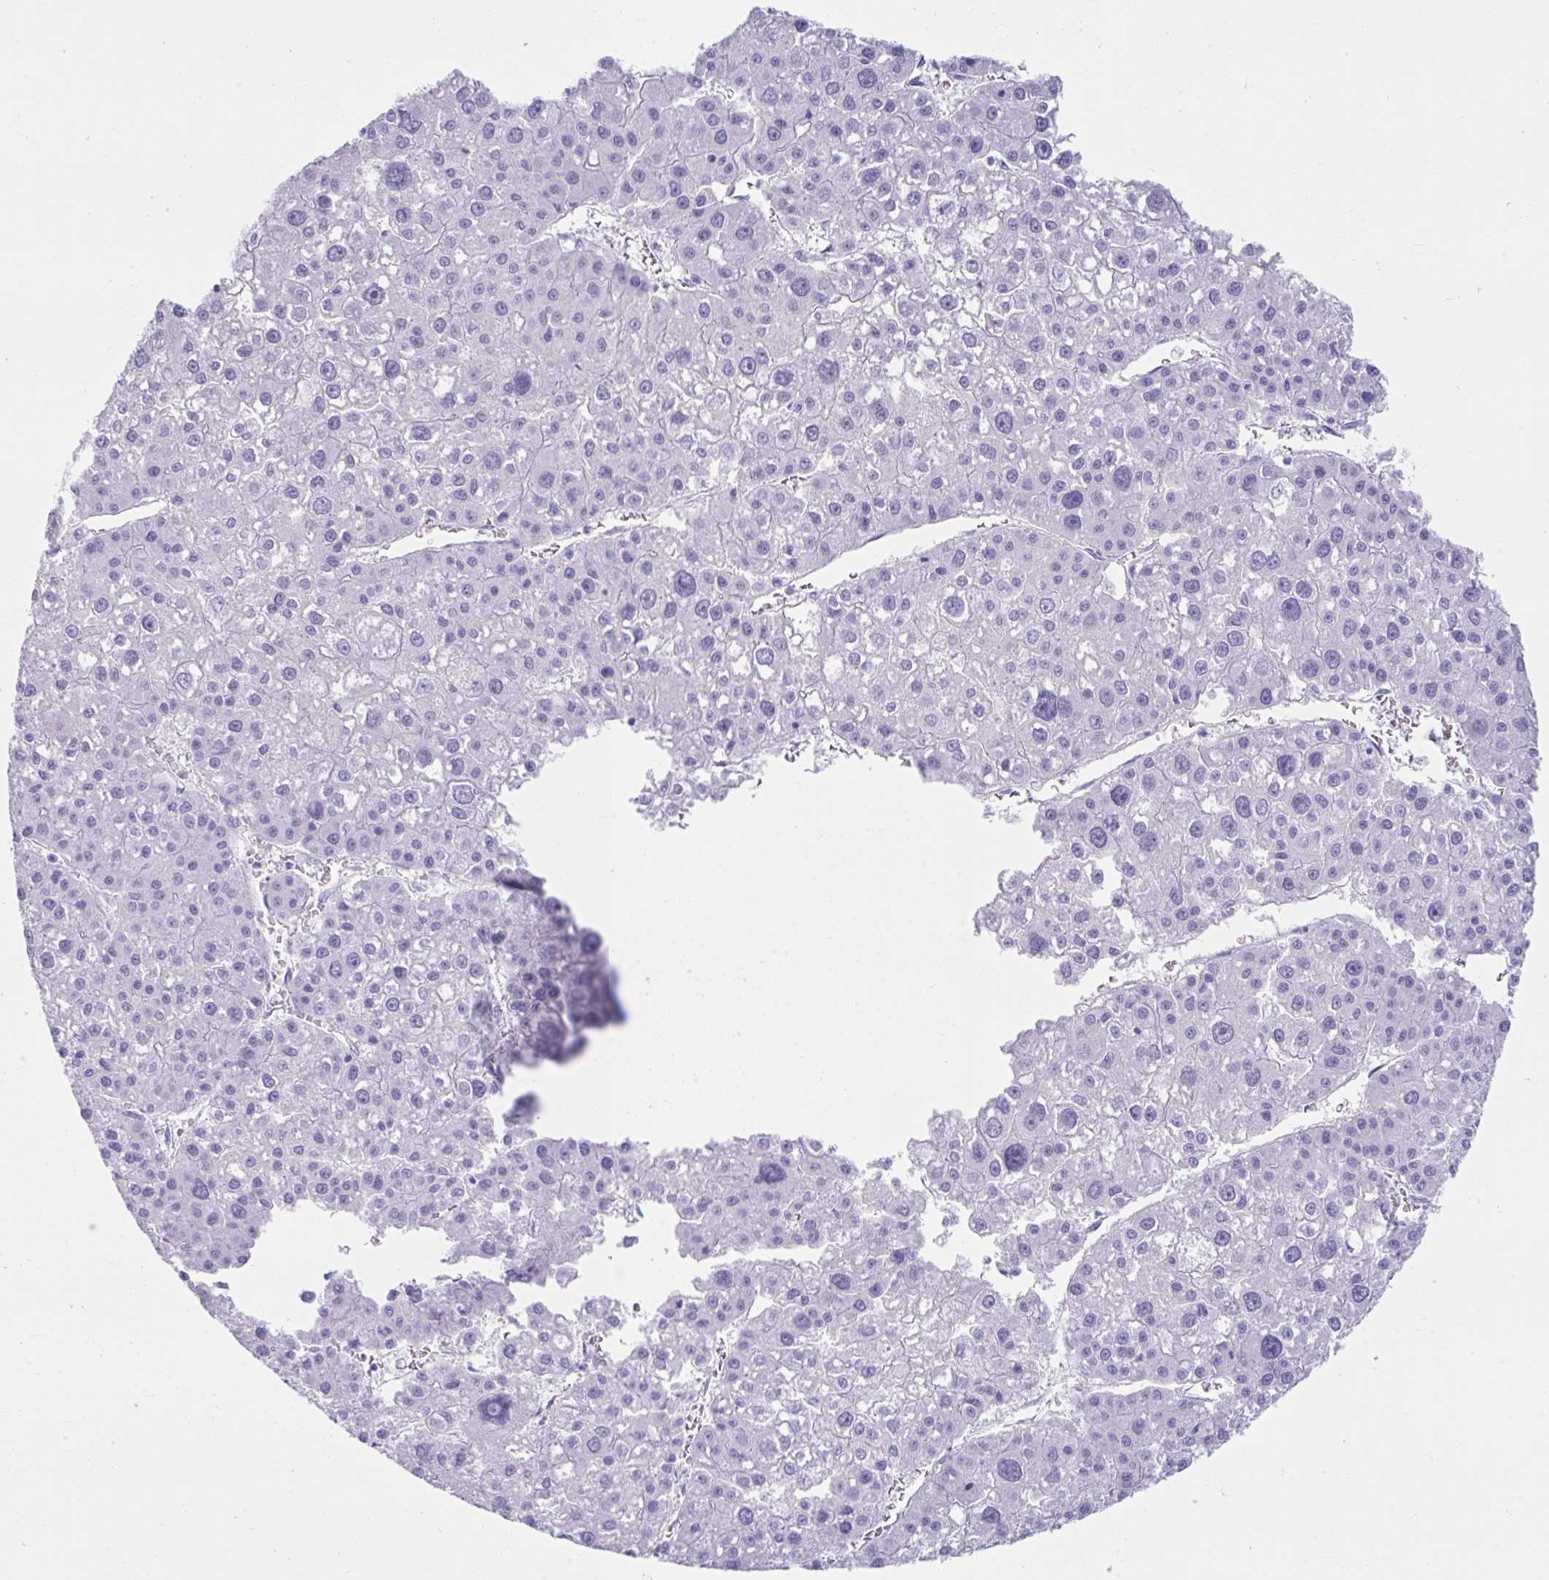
{"staining": {"intensity": "negative", "quantity": "none", "location": "none"}, "tissue": "liver cancer", "cell_type": "Tumor cells", "image_type": "cancer", "snomed": [{"axis": "morphology", "description": "Carcinoma, Hepatocellular, NOS"}, {"axis": "topography", "description": "Liver"}], "caption": "Immunohistochemical staining of hepatocellular carcinoma (liver) shows no significant positivity in tumor cells.", "gene": "PSCA", "patient": {"sex": "male", "age": 73}}